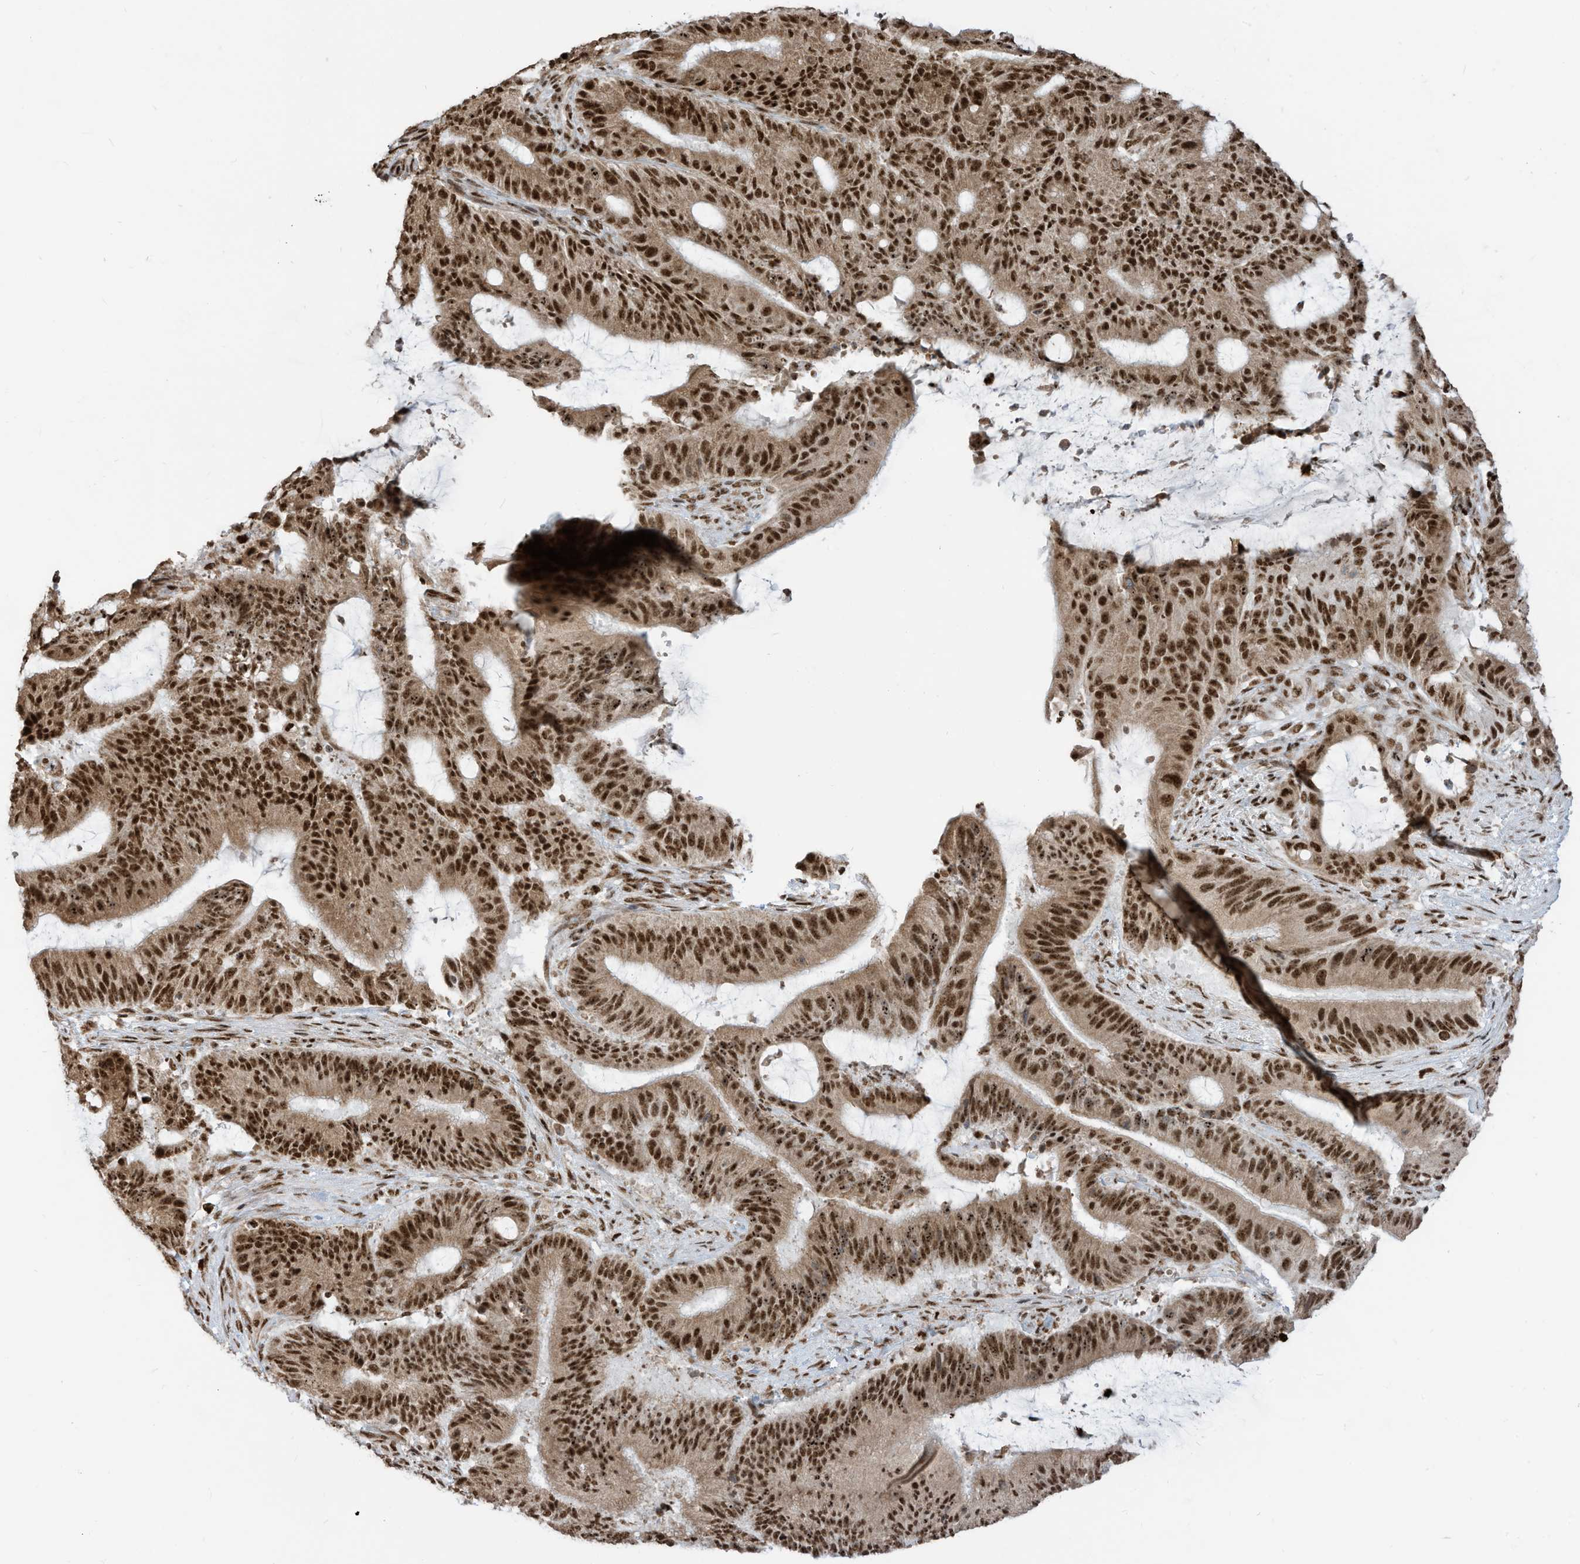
{"staining": {"intensity": "strong", "quantity": ">75%", "location": "nuclear"}, "tissue": "liver cancer", "cell_type": "Tumor cells", "image_type": "cancer", "snomed": [{"axis": "morphology", "description": "Normal tissue, NOS"}, {"axis": "morphology", "description": "Cholangiocarcinoma"}, {"axis": "topography", "description": "Liver"}, {"axis": "topography", "description": "Peripheral nerve tissue"}], "caption": "An IHC micrograph of tumor tissue is shown. Protein staining in brown shows strong nuclear positivity in cholangiocarcinoma (liver) within tumor cells.", "gene": "LBH", "patient": {"sex": "female", "age": 73}}